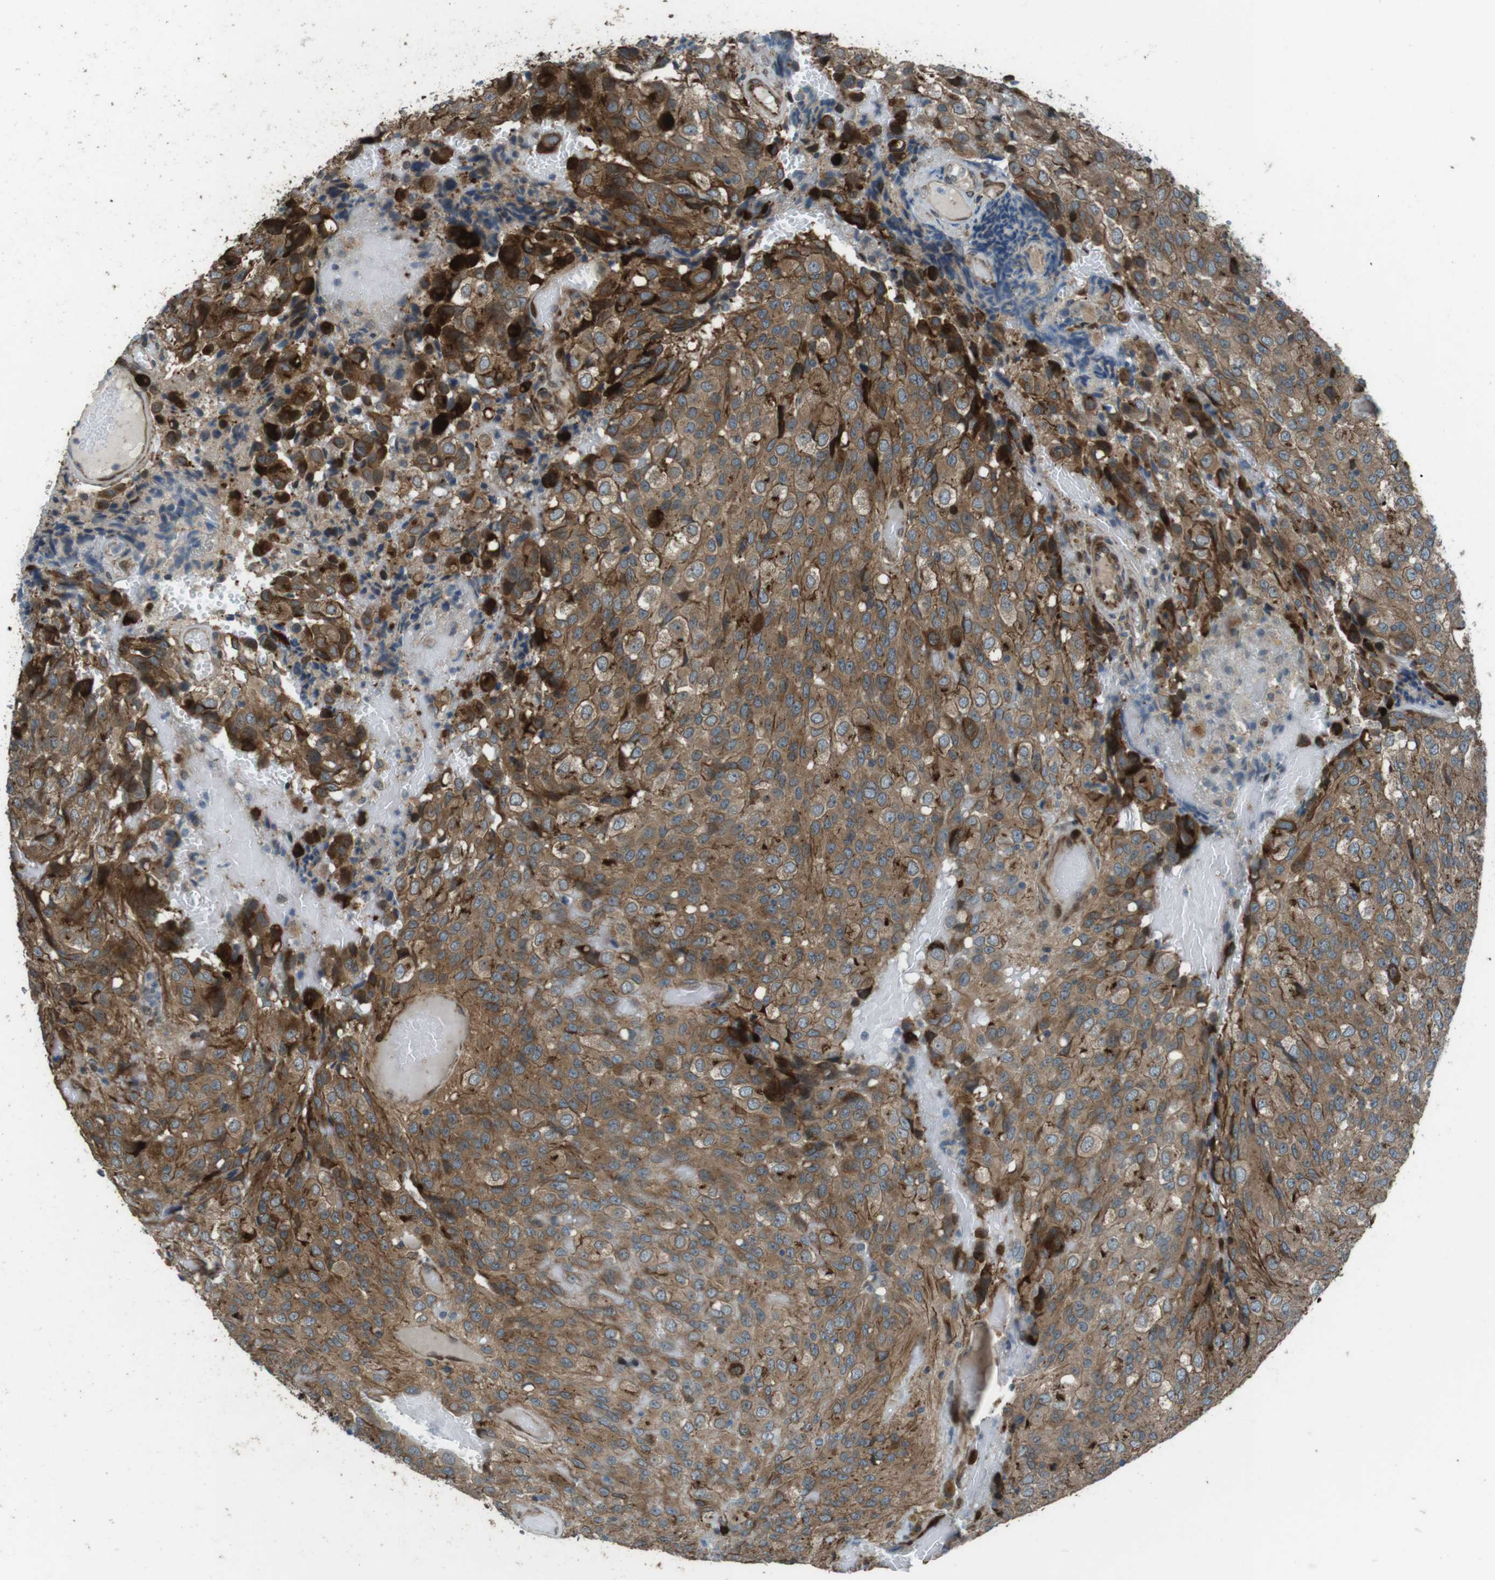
{"staining": {"intensity": "moderate", "quantity": ">75%", "location": "cytoplasmic/membranous"}, "tissue": "glioma", "cell_type": "Tumor cells", "image_type": "cancer", "snomed": [{"axis": "morphology", "description": "Glioma, malignant, High grade"}, {"axis": "topography", "description": "Brain"}], "caption": "This is a micrograph of immunohistochemistry (IHC) staining of glioma, which shows moderate expression in the cytoplasmic/membranous of tumor cells.", "gene": "ZNF330", "patient": {"sex": "male", "age": 32}}